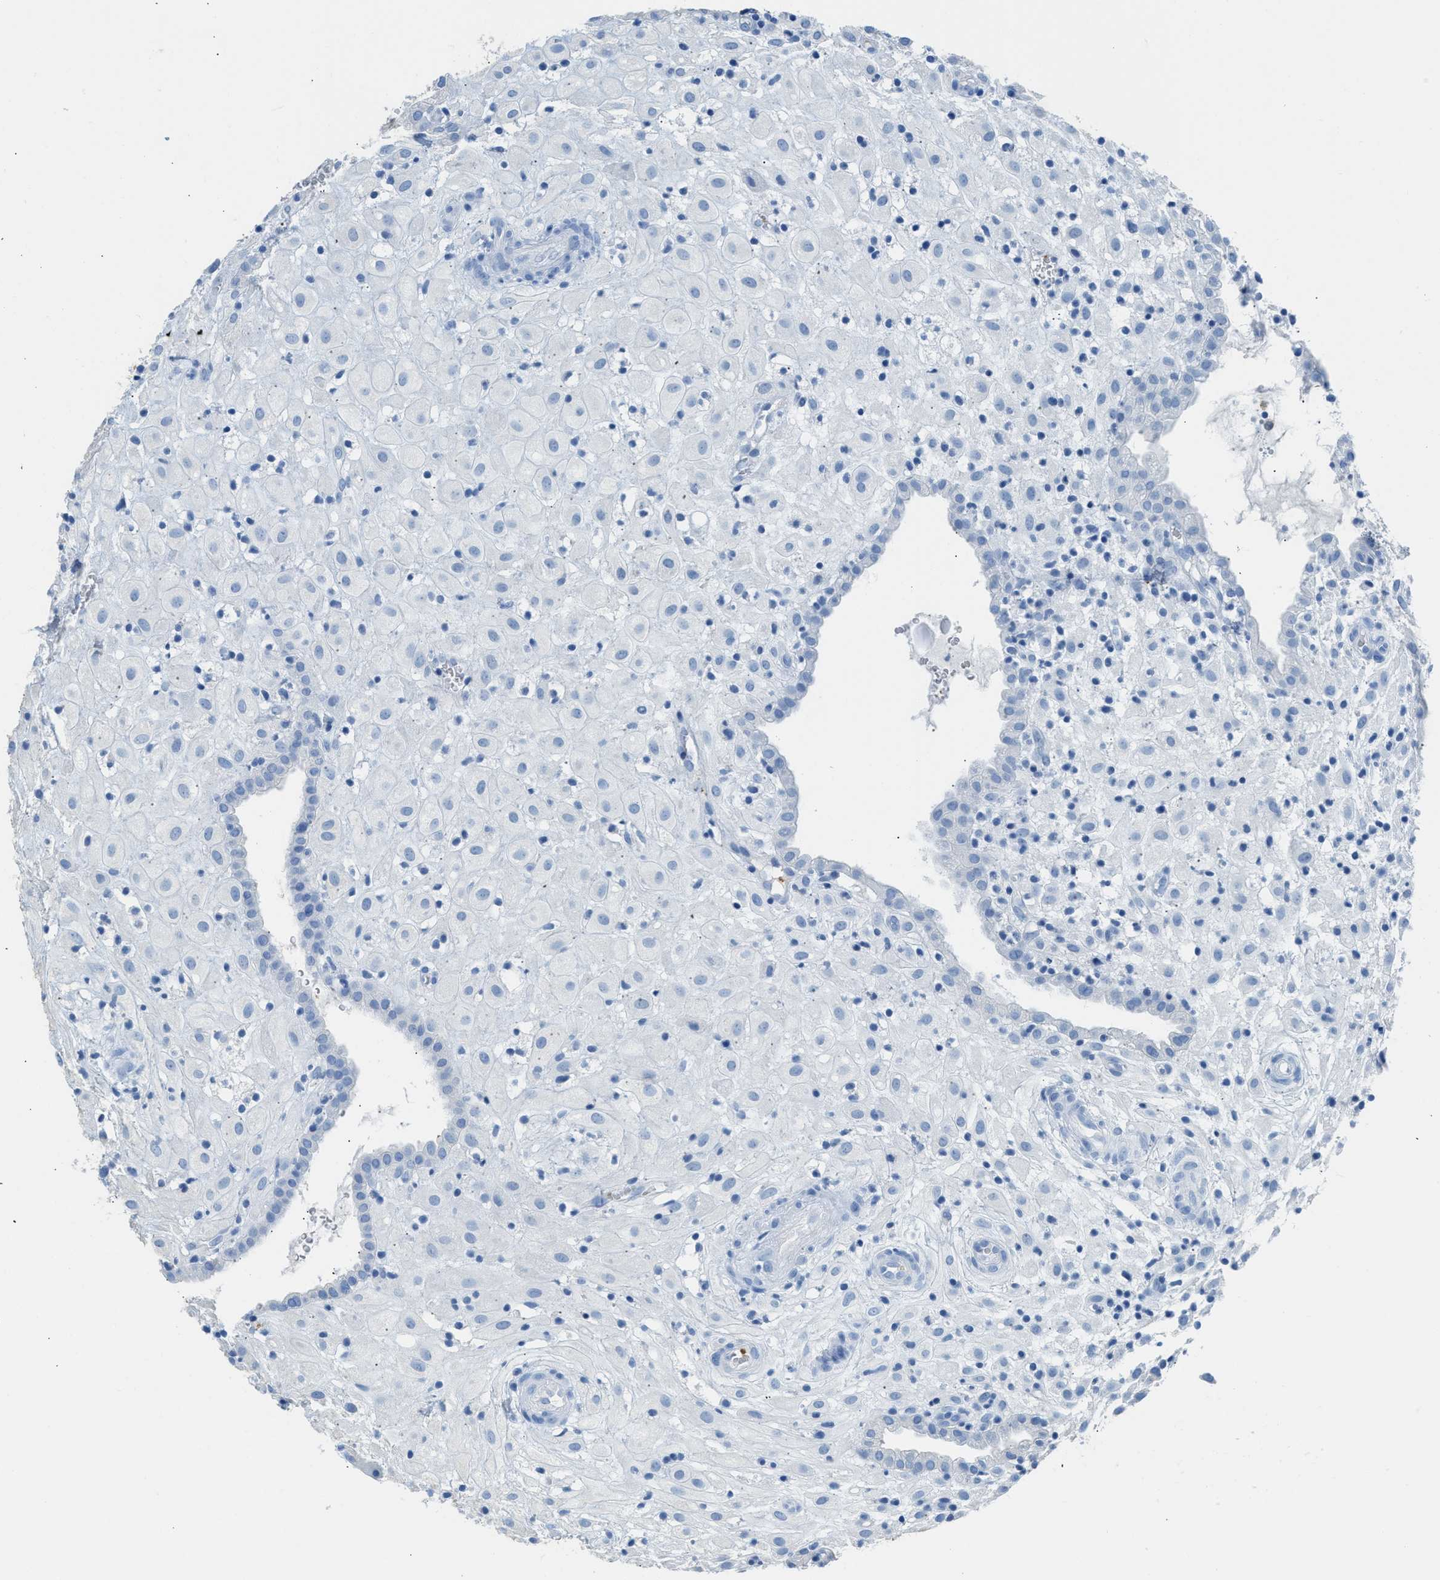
{"staining": {"intensity": "negative", "quantity": "none", "location": "none"}, "tissue": "placenta", "cell_type": "Decidual cells", "image_type": "normal", "snomed": [{"axis": "morphology", "description": "Normal tissue, NOS"}, {"axis": "topography", "description": "Placenta"}], "caption": "Immunohistochemistry (IHC) photomicrograph of normal placenta stained for a protein (brown), which shows no staining in decidual cells.", "gene": "FAIM2", "patient": {"sex": "female", "age": 18}}